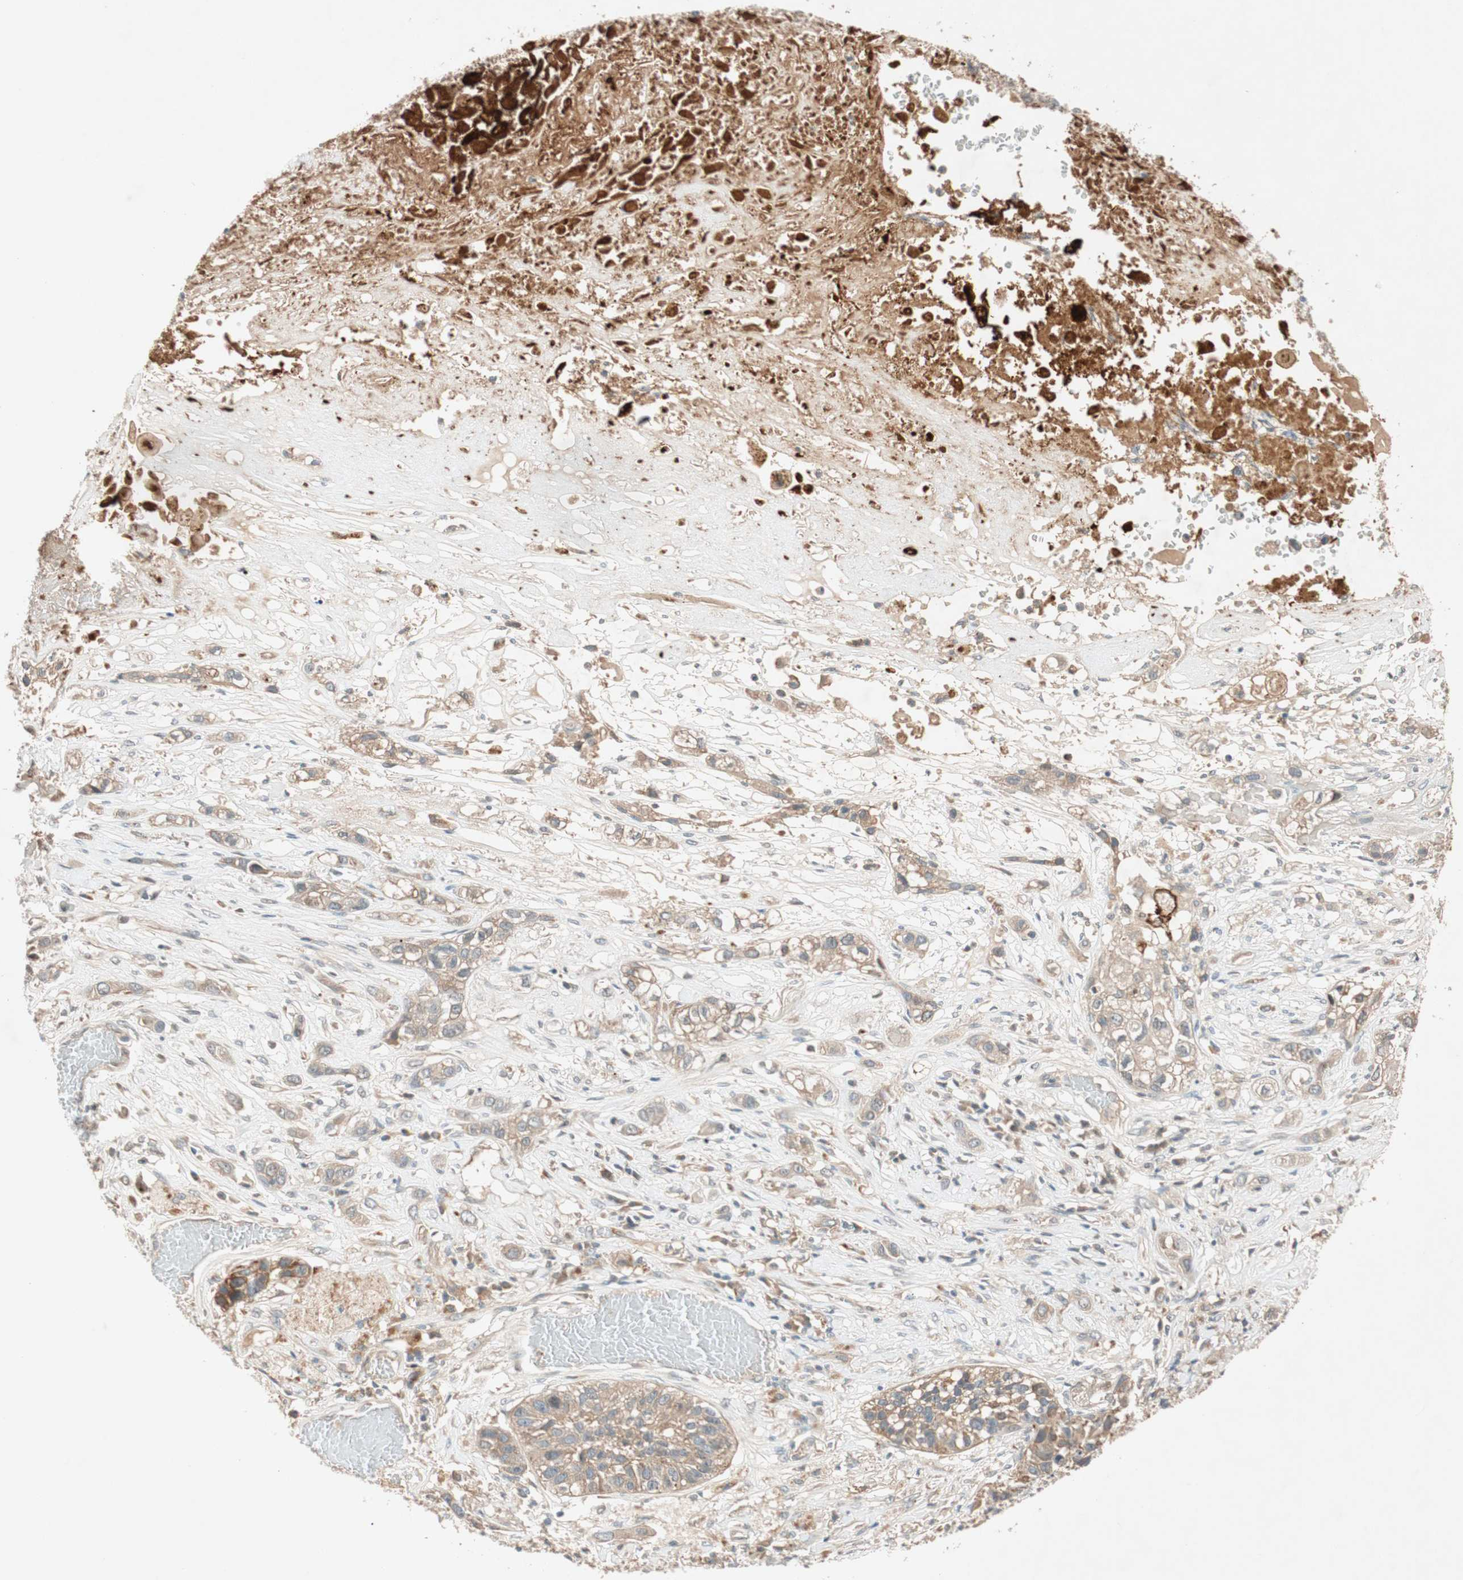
{"staining": {"intensity": "weak", "quantity": "25%-75%", "location": "cytoplasmic/membranous"}, "tissue": "lung cancer", "cell_type": "Tumor cells", "image_type": "cancer", "snomed": [{"axis": "morphology", "description": "Squamous cell carcinoma, NOS"}, {"axis": "topography", "description": "Lung"}], "caption": "Immunohistochemistry histopathology image of neoplastic tissue: human lung cancer stained using immunohistochemistry (IHC) displays low levels of weak protein expression localized specifically in the cytoplasmic/membranous of tumor cells, appearing as a cytoplasmic/membranous brown color.", "gene": "EPHA6", "patient": {"sex": "male", "age": 71}}